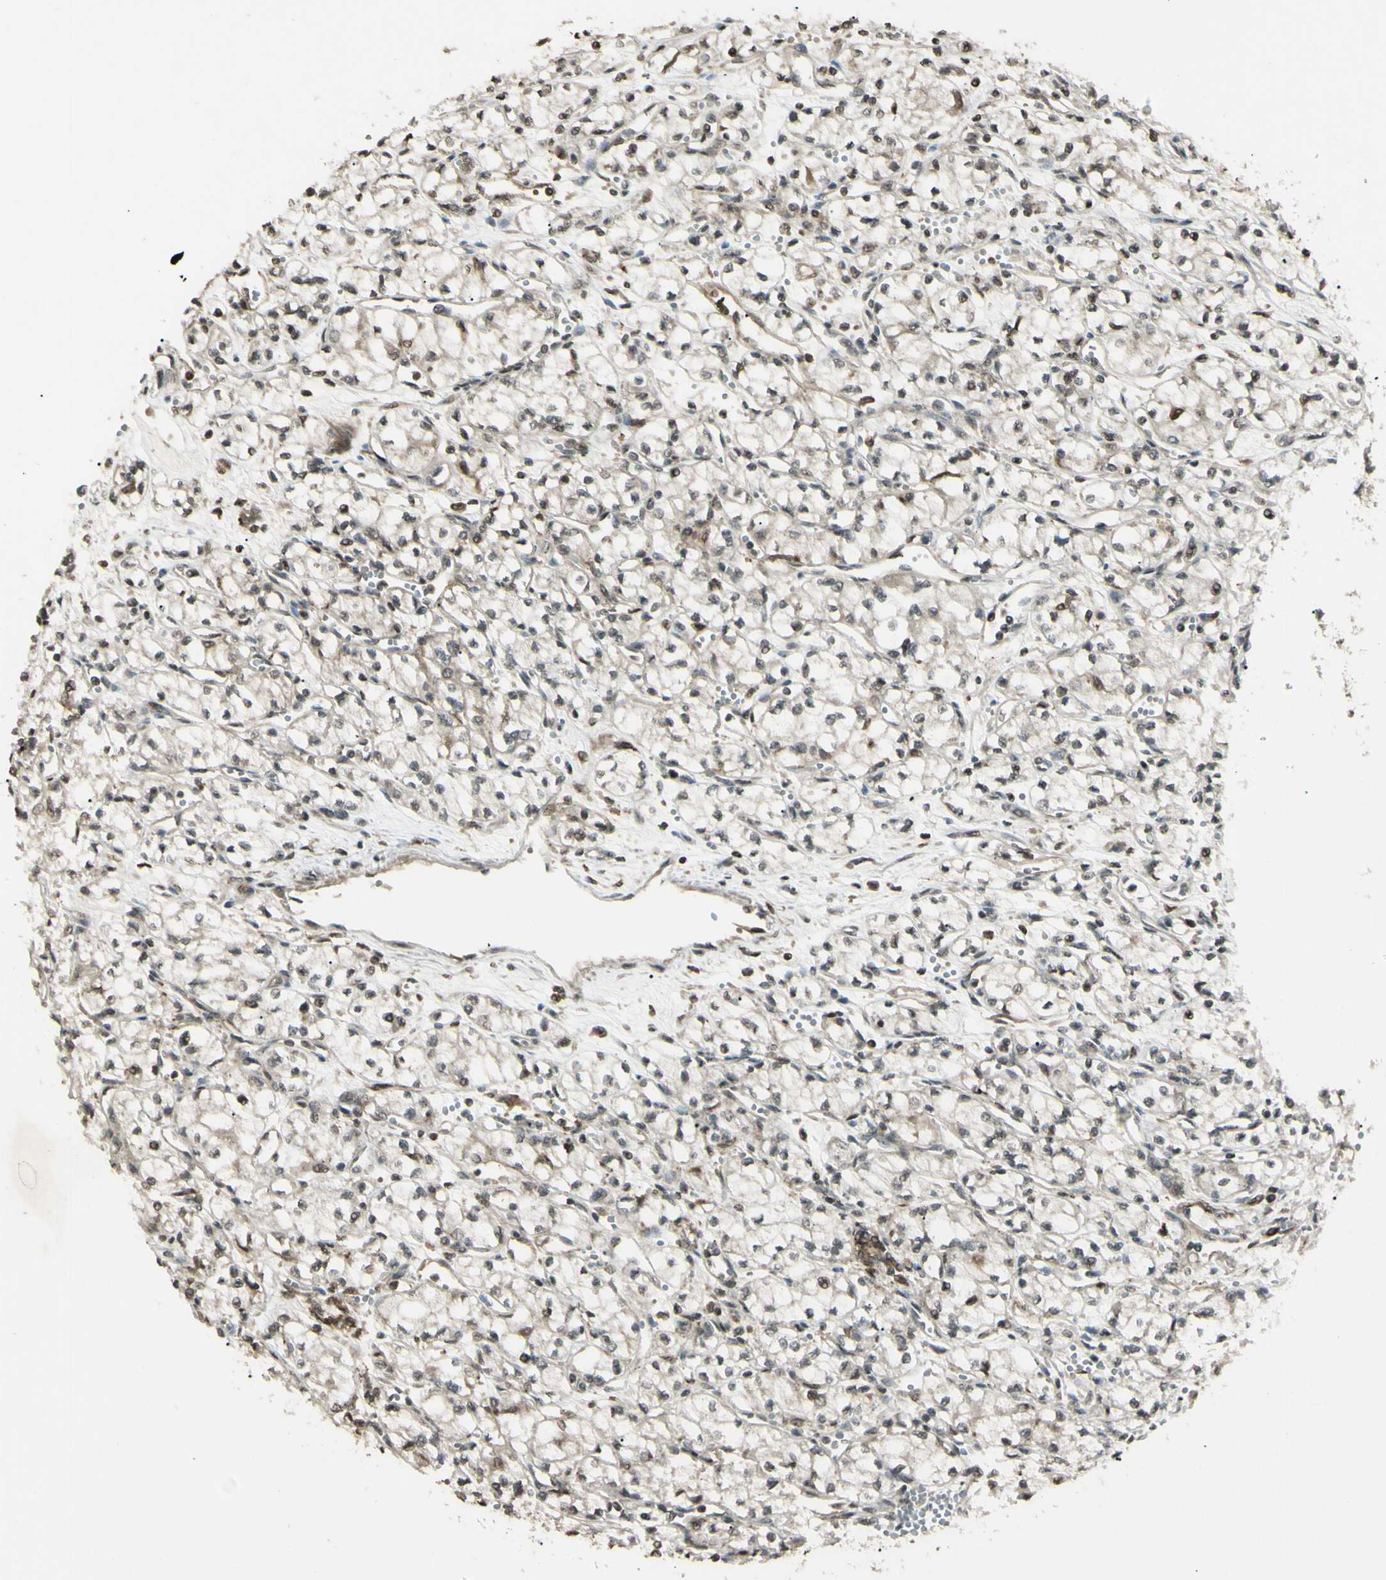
{"staining": {"intensity": "weak", "quantity": "25%-75%", "location": "cytoplasmic/membranous"}, "tissue": "renal cancer", "cell_type": "Tumor cells", "image_type": "cancer", "snomed": [{"axis": "morphology", "description": "Normal tissue, NOS"}, {"axis": "morphology", "description": "Adenocarcinoma, NOS"}, {"axis": "topography", "description": "Kidney"}], "caption": "Immunohistochemical staining of renal cancer displays low levels of weak cytoplasmic/membranous protein staining in approximately 25%-75% of tumor cells.", "gene": "BLNK", "patient": {"sex": "male", "age": 59}}